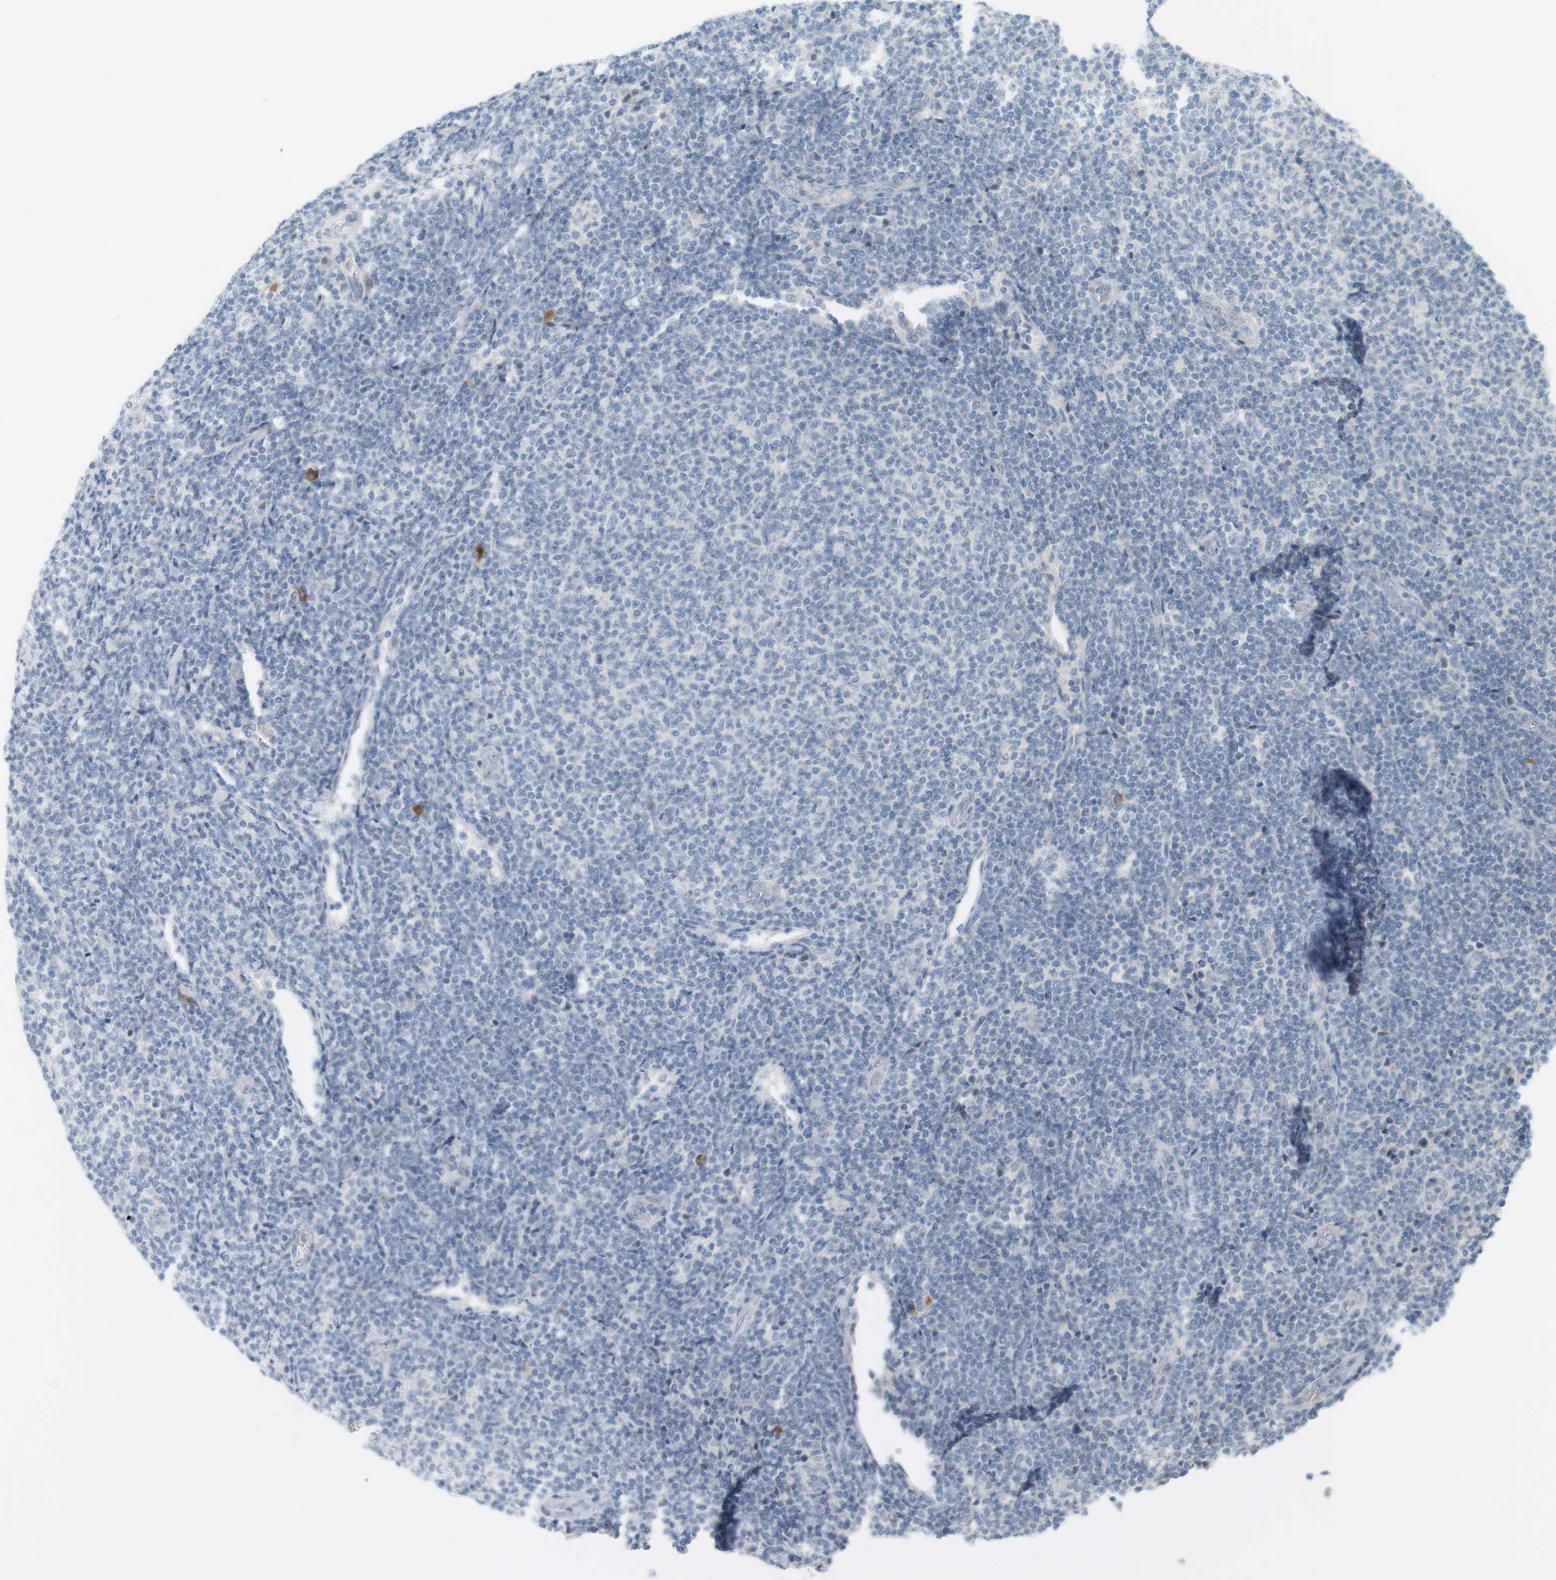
{"staining": {"intensity": "negative", "quantity": "none", "location": "none"}, "tissue": "lymphoma", "cell_type": "Tumor cells", "image_type": "cancer", "snomed": [{"axis": "morphology", "description": "Malignant lymphoma, non-Hodgkin's type, Low grade"}, {"axis": "topography", "description": "Lymph node"}], "caption": "Image shows no protein expression in tumor cells of lymphoma tissue. (Brightfield microscopy of DAB immunohistochemistry at high magnification).", "gene": "DMC1", "patient": {"sex": "male", "age": 66}}